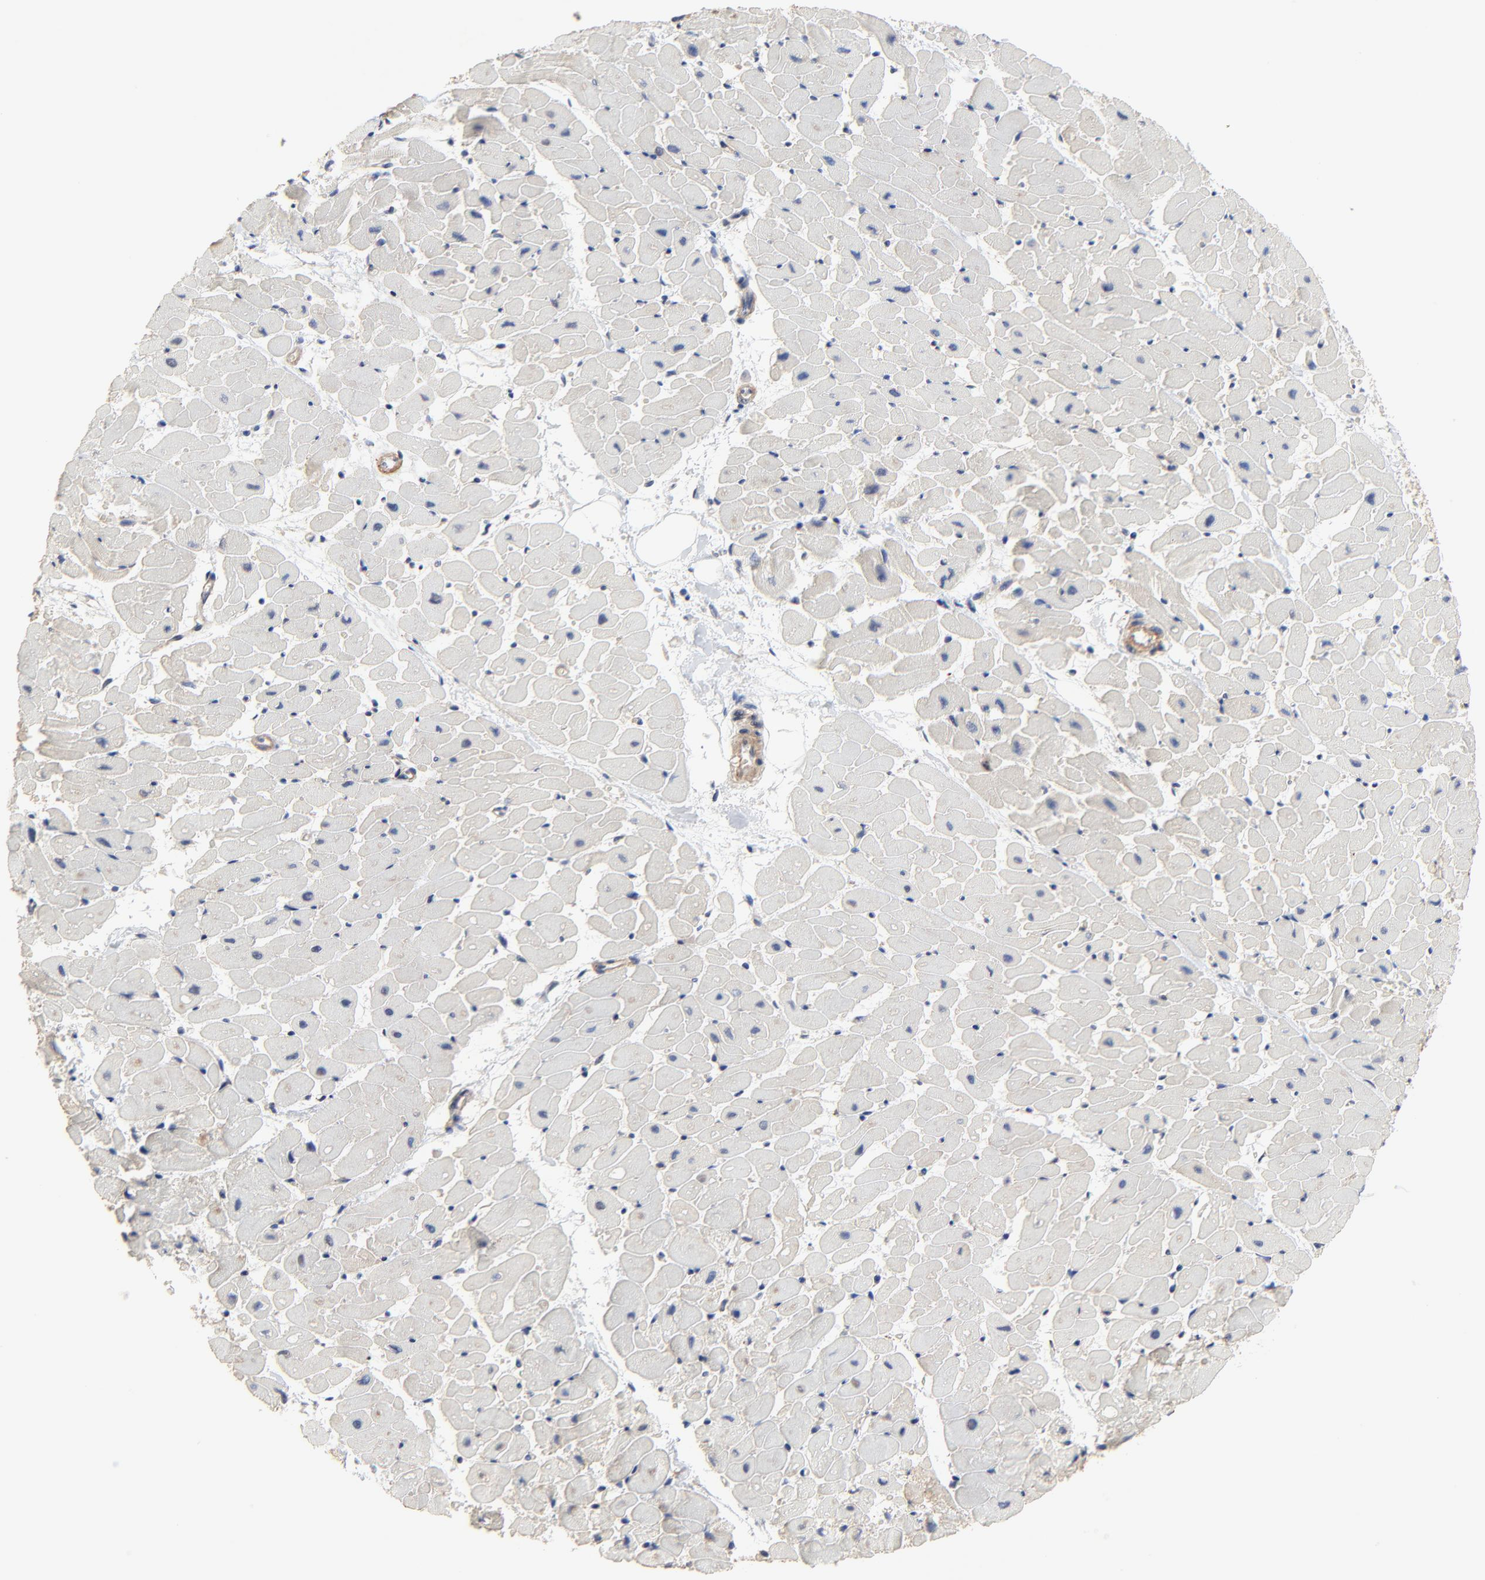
{"staining": {"intensity": "negative", "quantity": "none", "location": "none"}, "tissue": "heart muscle", "cell_type": "Cardiomyocytes", "image_type": "normal", "snomed": [{"axis": "morphology", "description": "Normal tissue, NOS"}, {"axis": "topography", "description": "Heart"}], "caption": "Image shows no protein staining in cardiomyocytes of unremarkable heart muscle. (Stains: DAB immunohistochemistry with hematoxylin counter stain, Microscopy: brightfield microscopy at high magnification).", "gene": "SKAP1", "patient": {"sex": "female", "age": 19}}